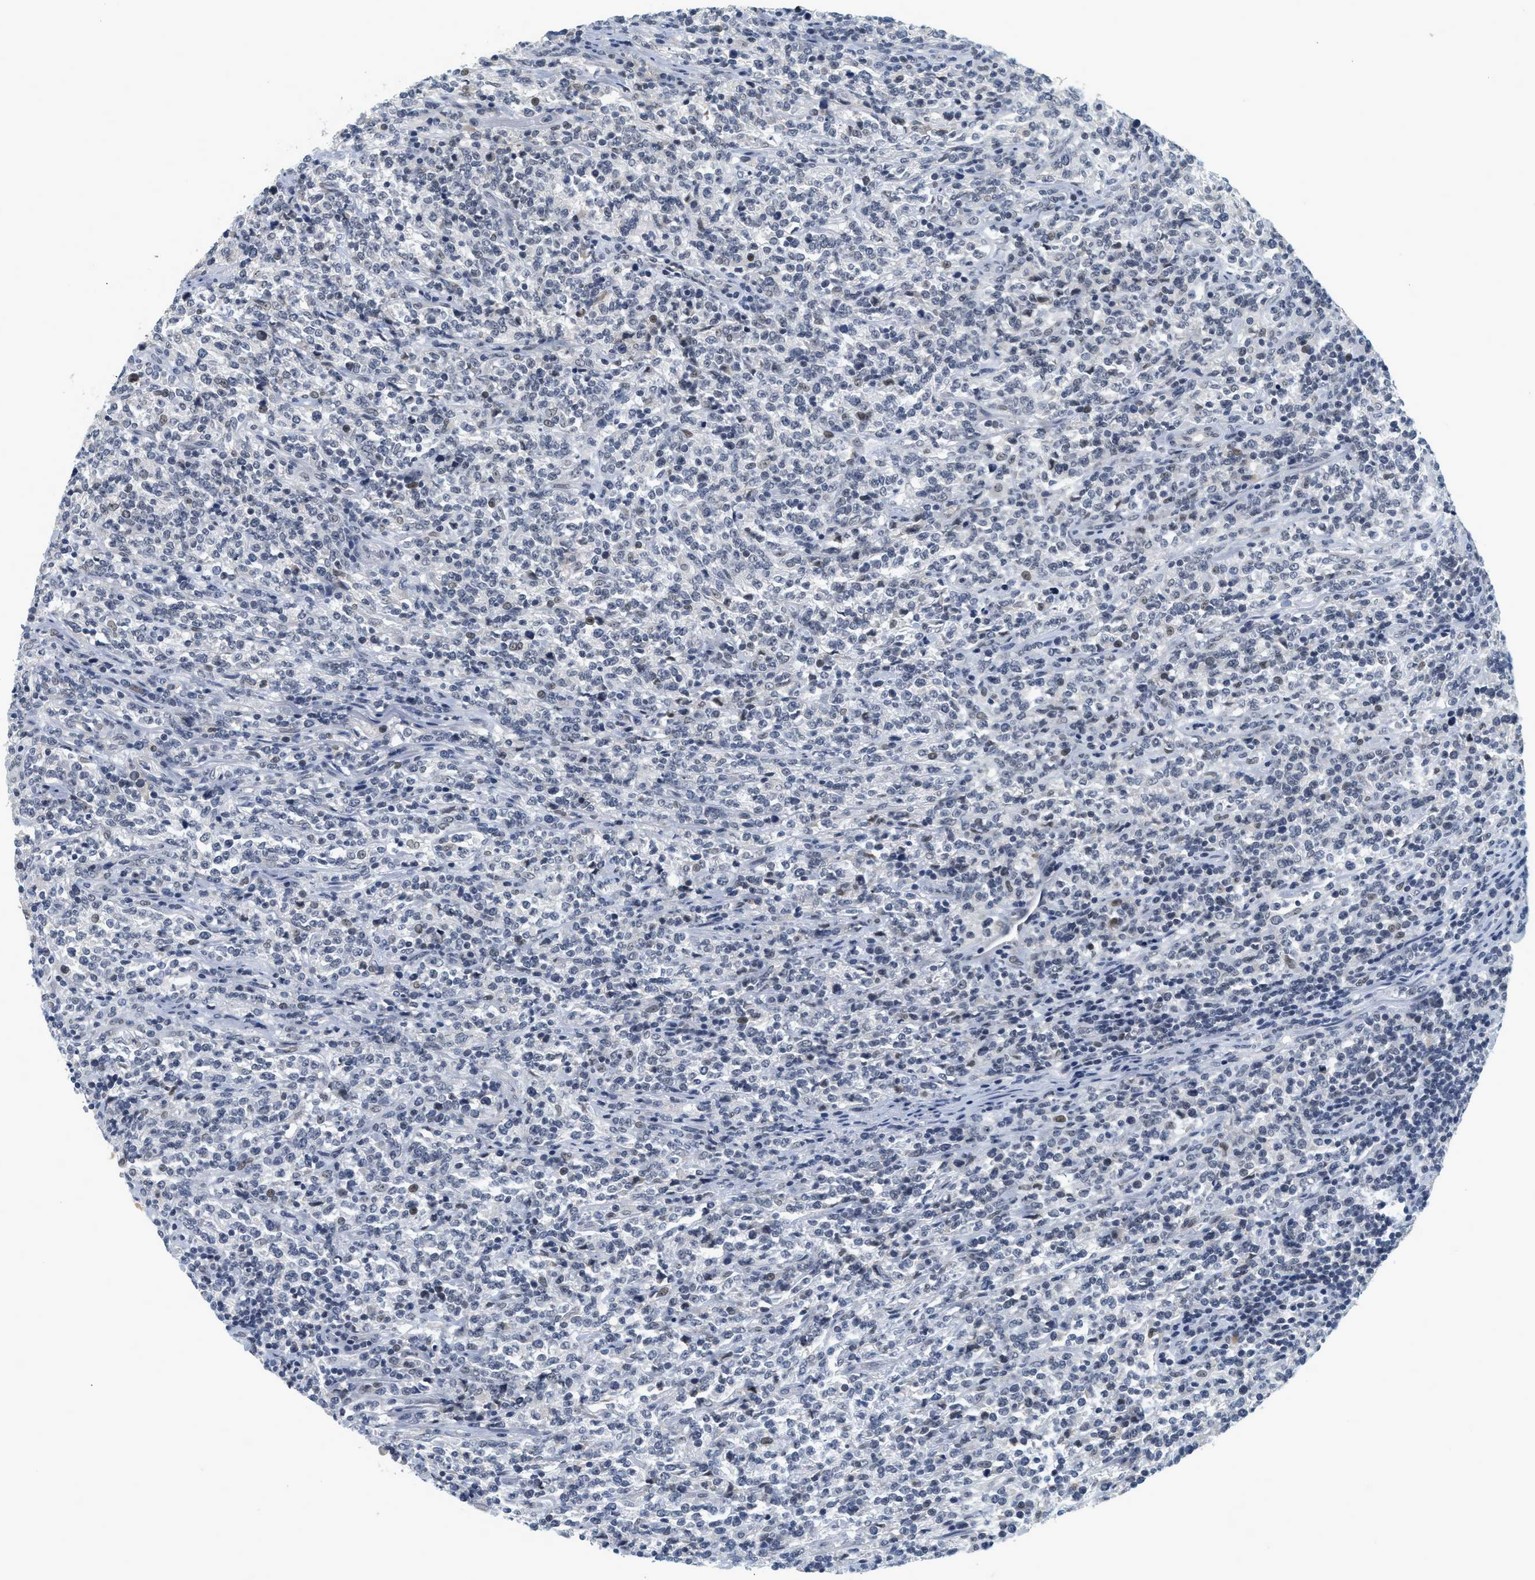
{"staining": {"intensity": "weak", "quantity": "<25%", "location": "nuclear"}, "tissue": "lymphoma", "cell_type": "Tumor cells", "image_type": "cancer", "snomed": [{"axis": "morphology", "description": "Malignant lymphoma, non-Hodgkin's type, High grade"}, {"axis": "topography", "description": "Soft tissue"}], "caption": "Tumor cells are negative for brown protein staining in lymphoma.", "gene": "MZF1", "patient": {"sex": "male", "age": 18}}